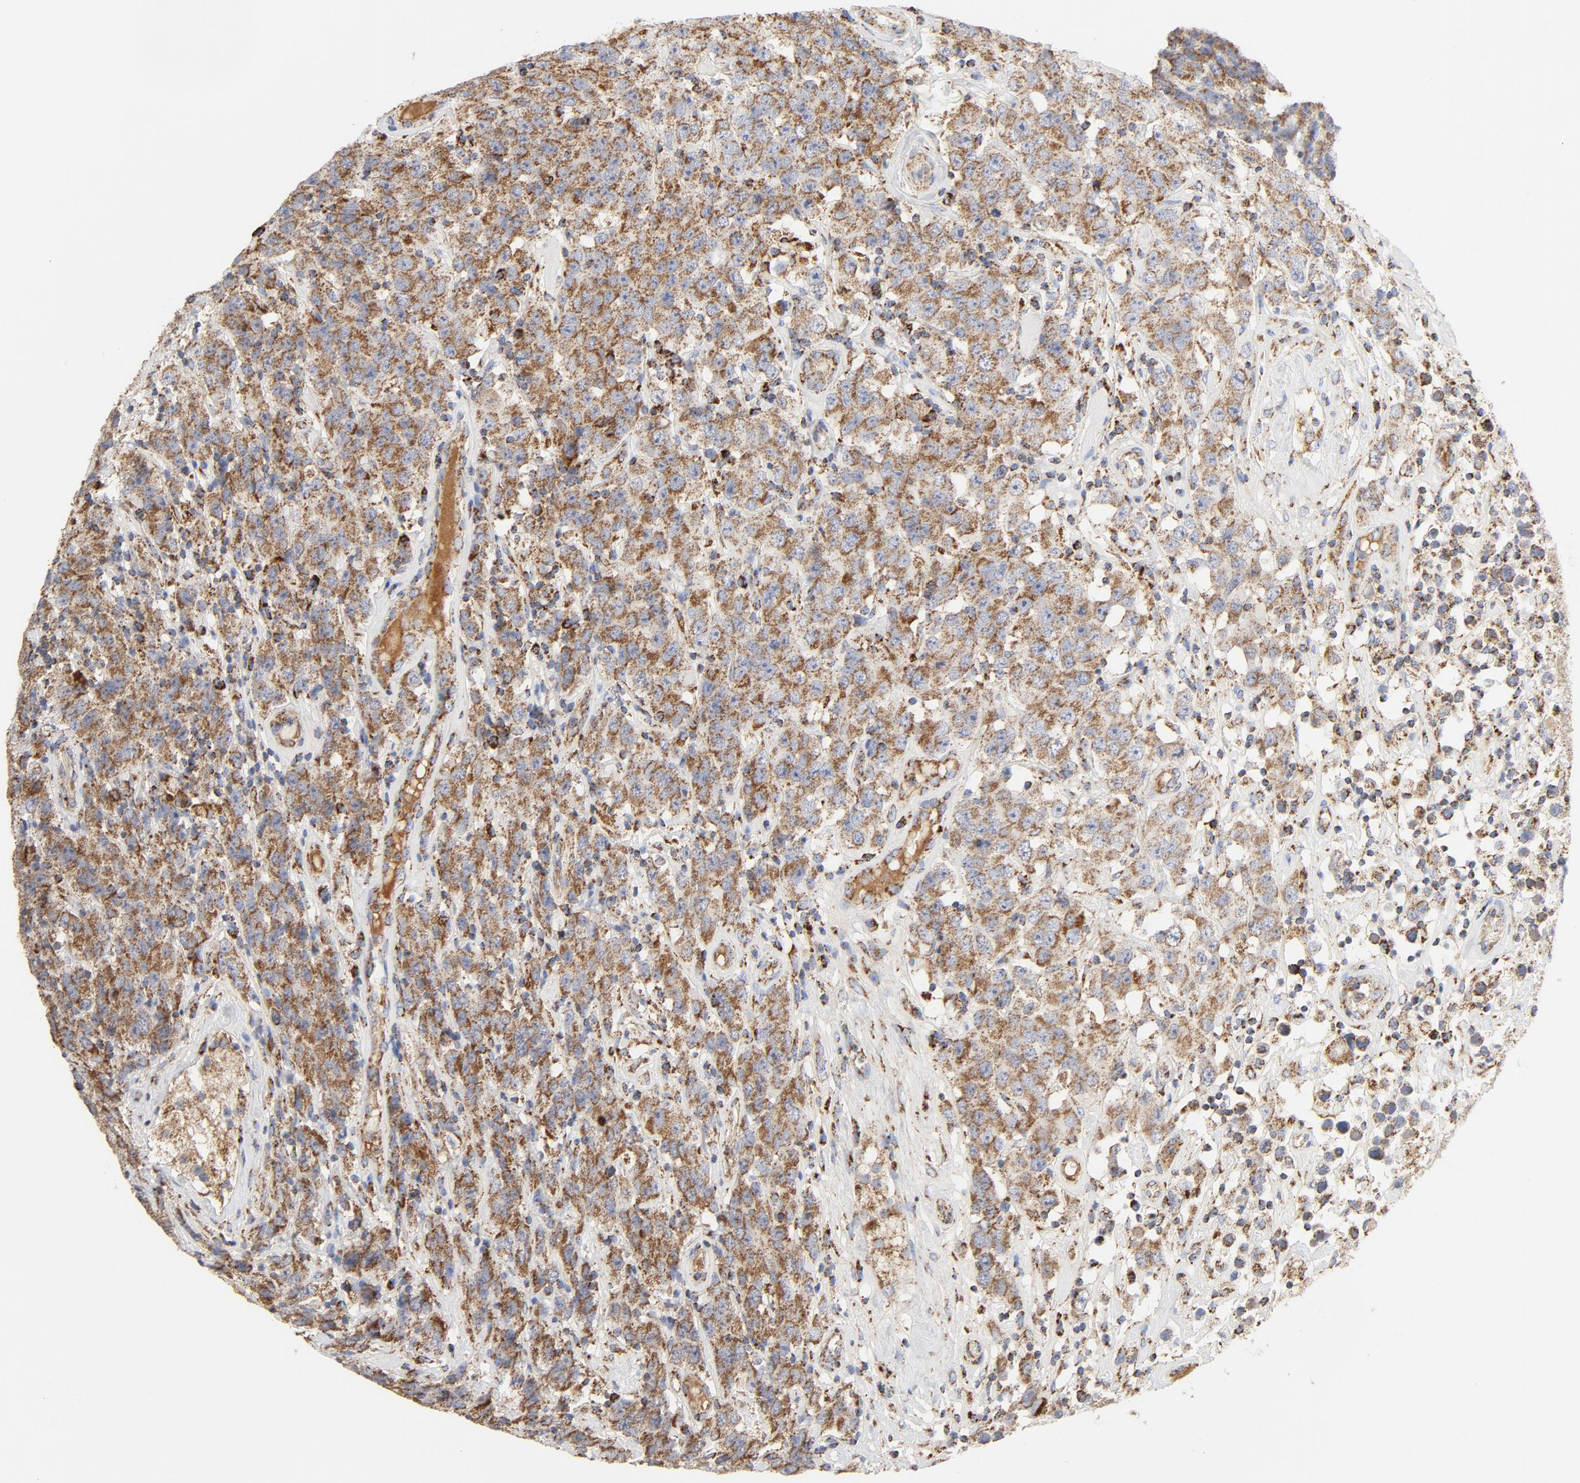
{"staining": {"intensity": "strong", "quantity": ">75%", "location": "cytoplasmic/membranous"}, "tissue": "testis cancer", "cell_type": "Tumor cells", "image_type": "cancer", "snomed": [{"axis": "morphology", "description": "Seminoma, NOS"}, {"axis": "topography", "description": "Testis"}], "caption": "Protein expression analysis of human testis cancer reveals strong cytoplasmic/membranous staining in about >75% of tumor cells.", "gene": "PCNX4", "patient": {"sex": "male", "age": 52}}